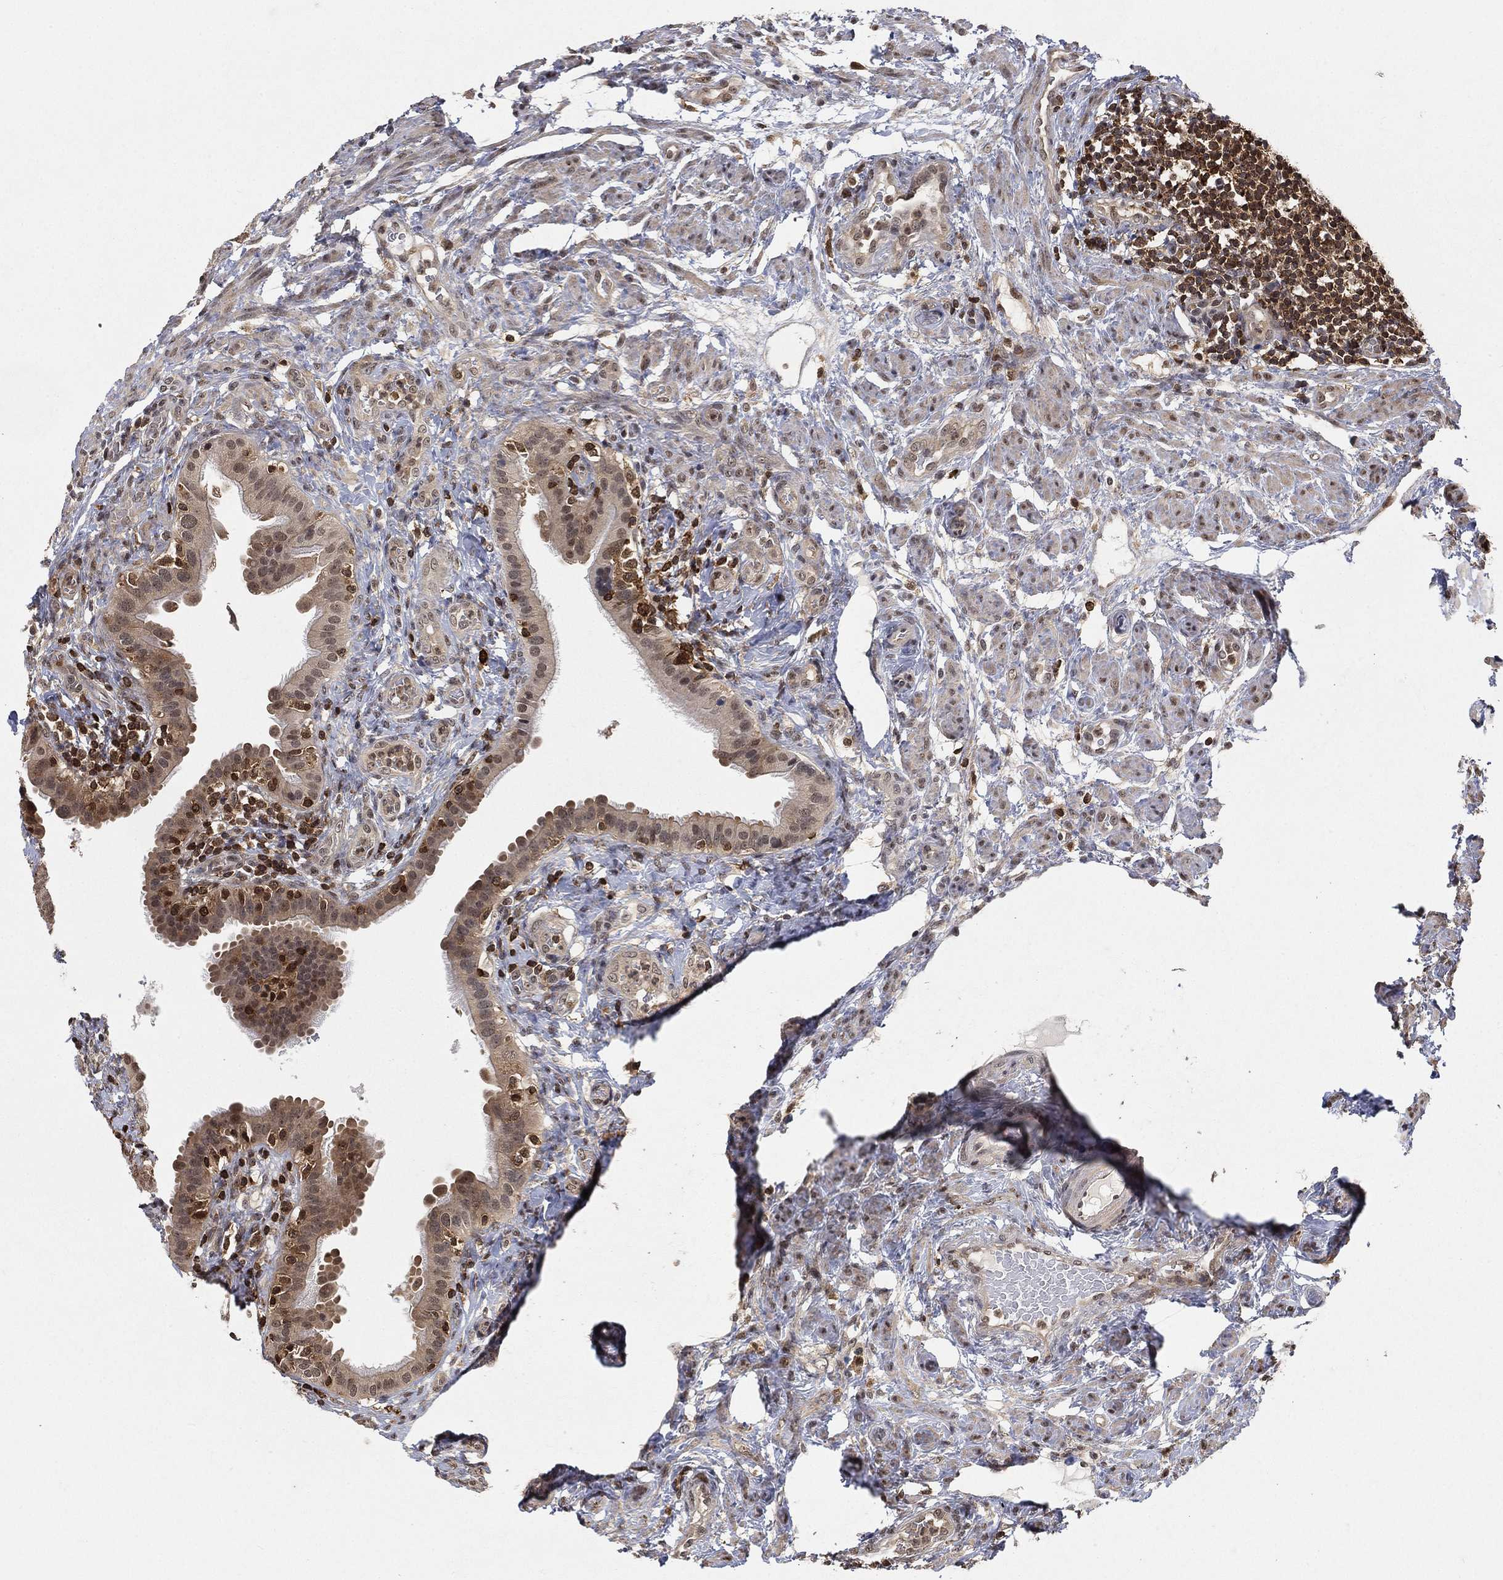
{"staining": {"intensity": "moderate", "quantity": "<25%", "location": "nuclear"}, "tissue": "fallopian tube", "cell_type": "Glandular cells", "image_type": "normal", "snomed": [{"axis": "morphology", "description": "Normal tissue, NOS"}, {"axis": "topography", "description": "Fallopian tube"}], "caption": "Immunohistochemical staining of benign fallopian tube demonstrates moderate nuclear protein staining in about <25% of glandular cells. (DAB (3,3'-diaminobenzidine) IHC, brown staining for protein, blue staining for nuclei).", "gene": "WDR26", "patient": {"sex": "female", "age": 41}}